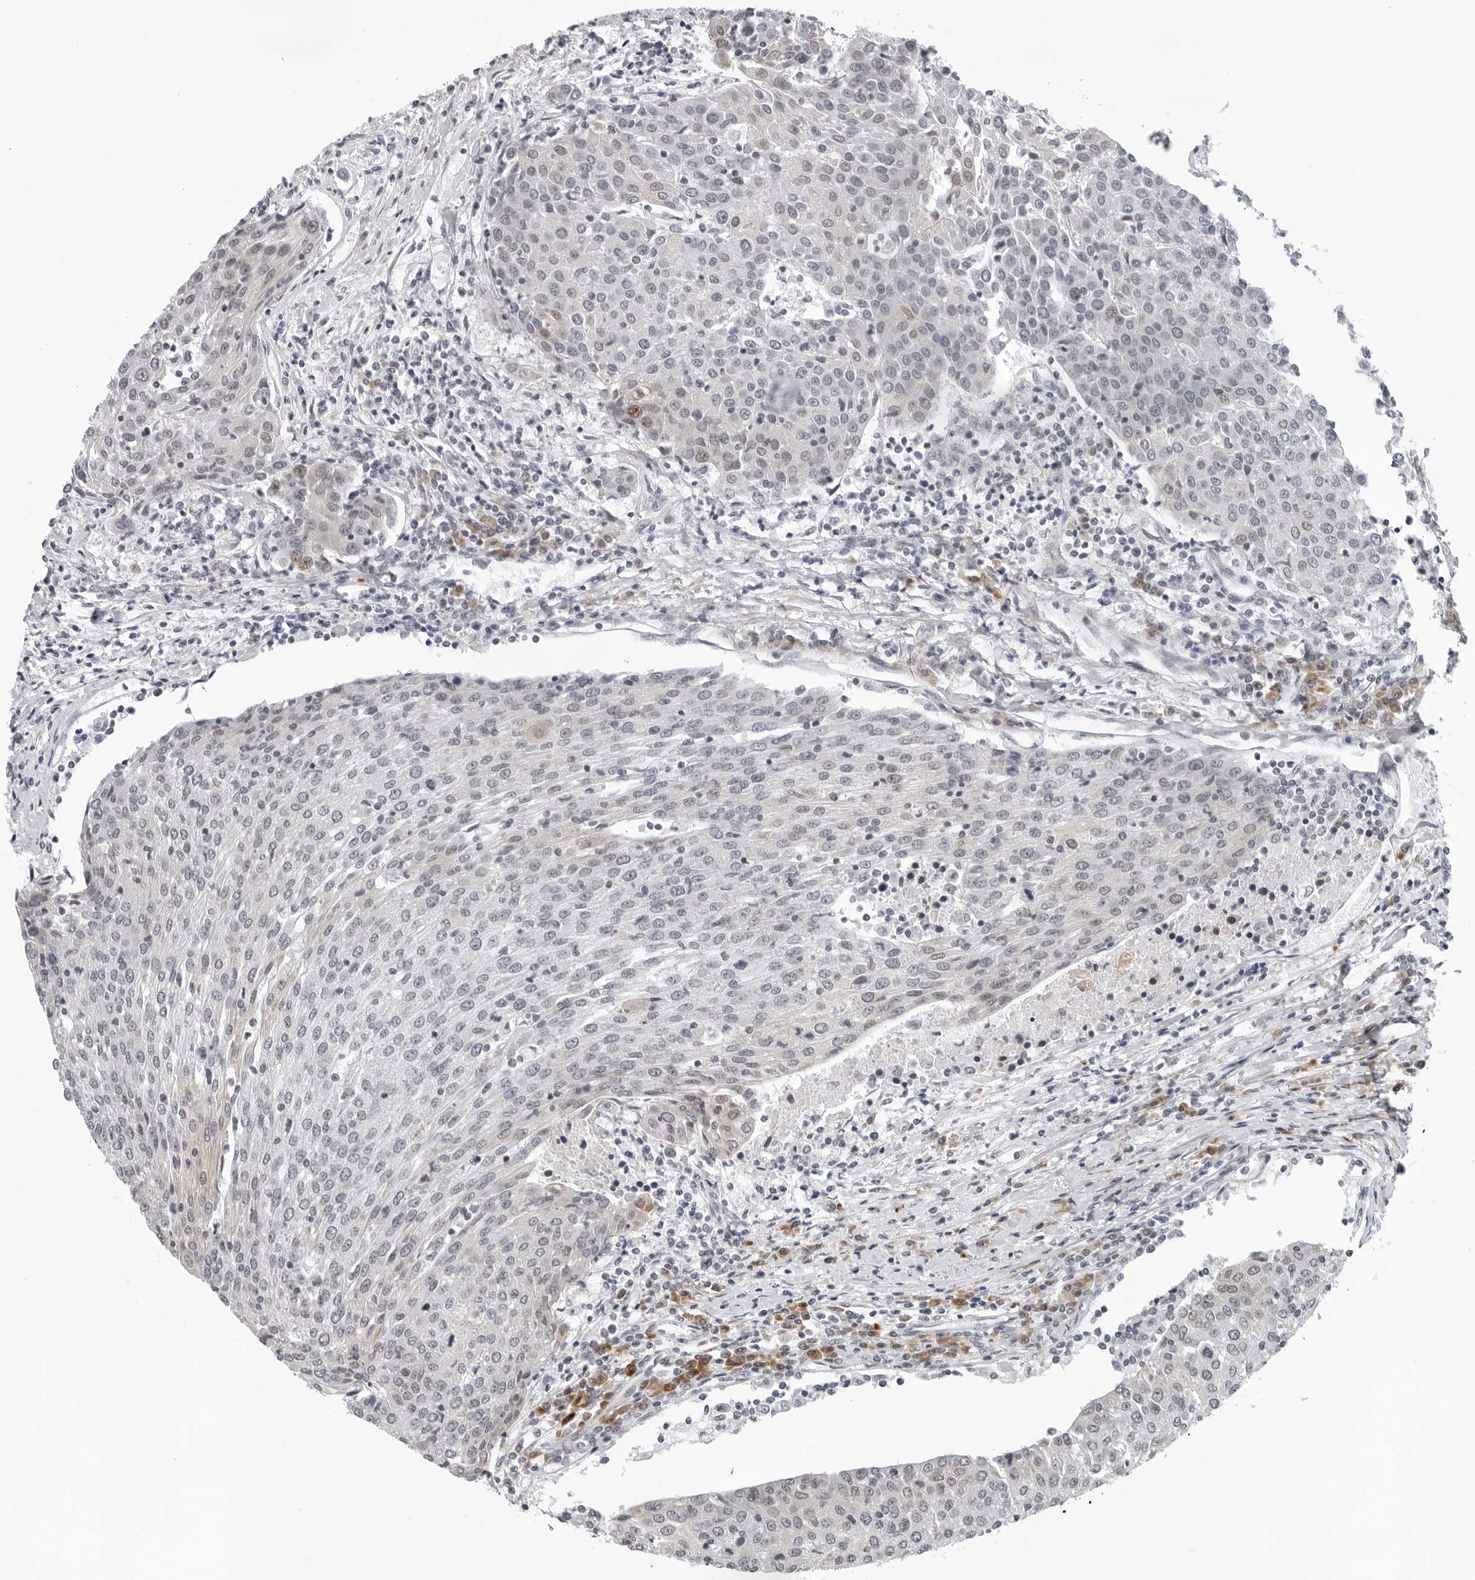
{"staining": {"intensity": "weak", "quantity": "<25%", "location": "cytoplasmic/membranous"}, "tissue": "urothelial cancer", "cell_type": "Tumor cells", "image_type": "cancer", "snomed": [{"axis": "morphology", "description": "Urothelial carcinoma, High grade"}, {"axis": "topography", "description": "Urinary bladder"}], "caption": "A high-resolution photomicrograph shows IHC staining of urothelial cancer, which displays no significant positivity in tumor cells.", "gene": "PIP4K2C", "patient": {"sex": "female", "age": 85}}